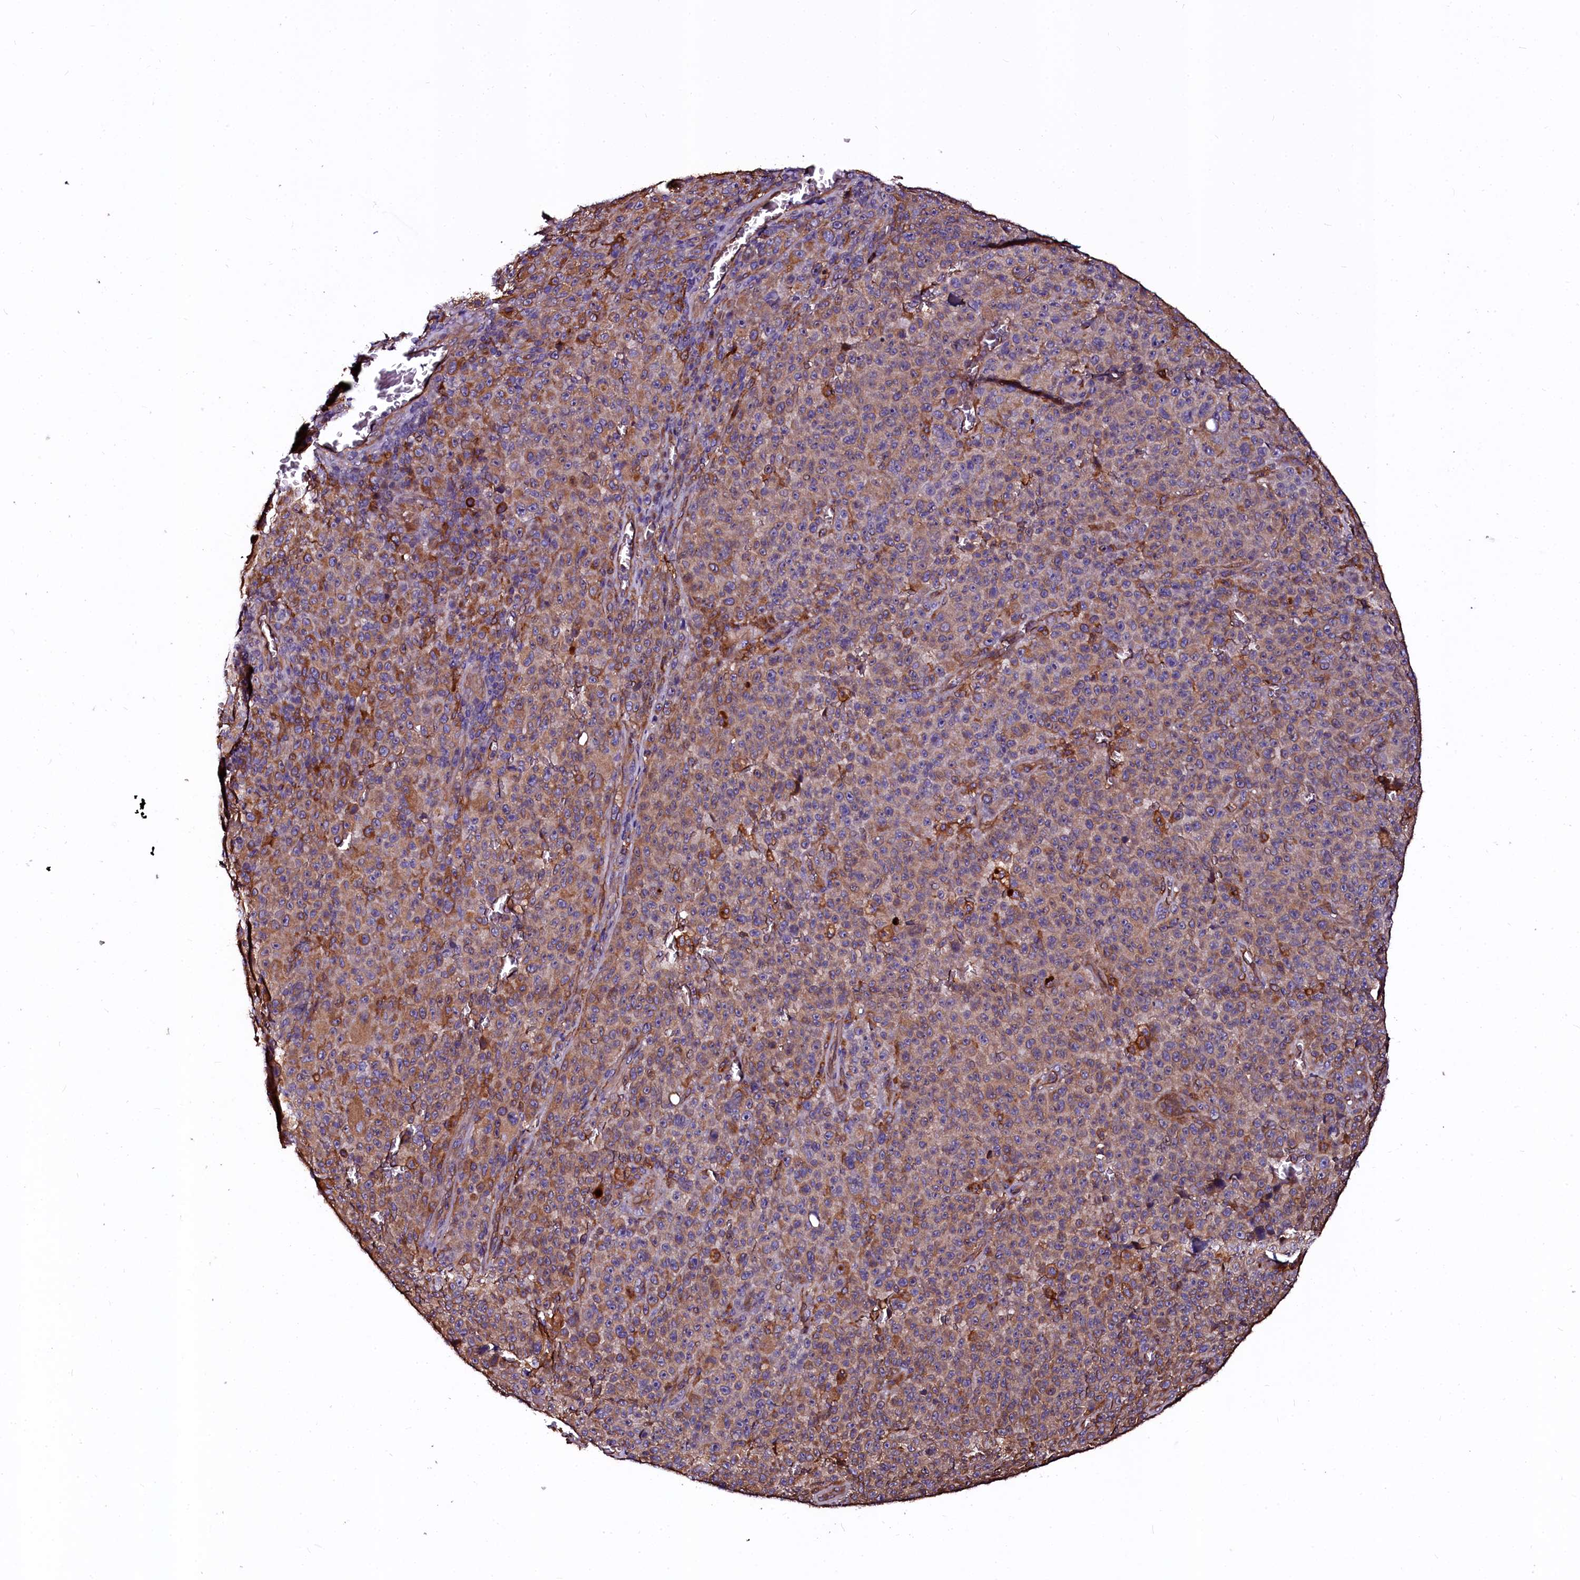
{"staining": {"intensity": "moderate", "quantity": ">75%", "location": "cytoplasmic/membranous"}, "tissue": "melanoma", "cell_type": "Tumor cells", "image_type": "cancer", "snomed": [{"axis": "morphology", "description": "Malignant melanoma, NOS"}, {"axis": "topography", "description": "Skin"}], "caption": "Moderate cytoplasmic/membranous staining for a protein is identified in approximately >75% of tumor cells of malignant melanoma using immunohistochemistry (IHC).", "gene": "APPL2", "patient": {"sex": "female", "age": 82}}